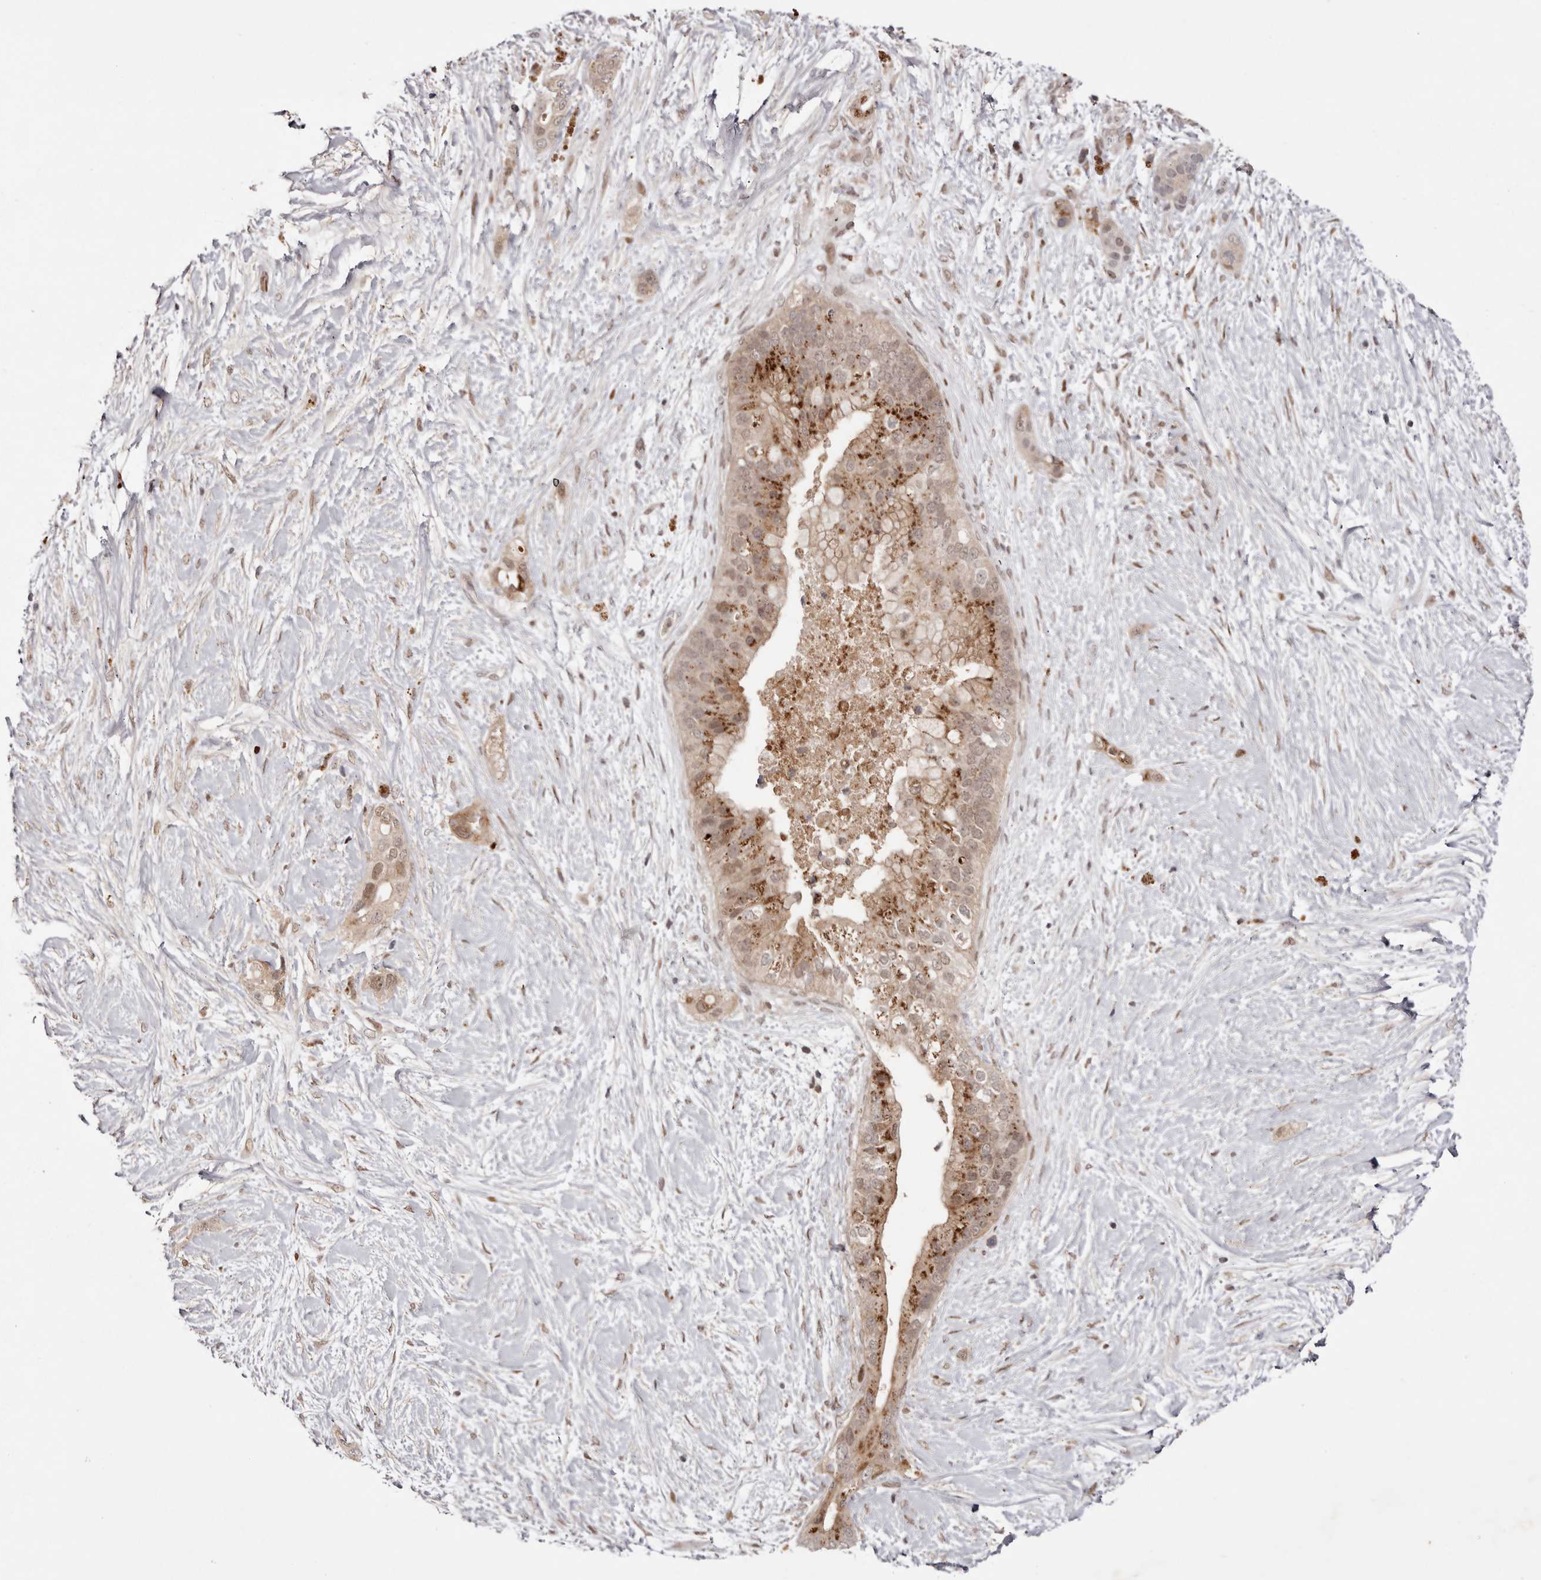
{"staining": {"intensity": "moderate", "quantity": ">75%", "location": "cytoplasmic/membranous,nuclear"}, "tissue": "pancreatic cancer", "cell_type": "Tumor cells", "image_type": "cancer", "snomed": [{"axis": "morphology", "description": "Adenocarcinoma, NOS"}, {"axis": "topography", "description": "Pancreas"}], "caption": "A brown stain highlights moderate cytoplasmic/membranous and nuclear expression of a protein in human adenocarcinoma (pancreatic) tumor cells.", "gene": "FBXO5", "patient": {"sex": "male", "age": 53}}